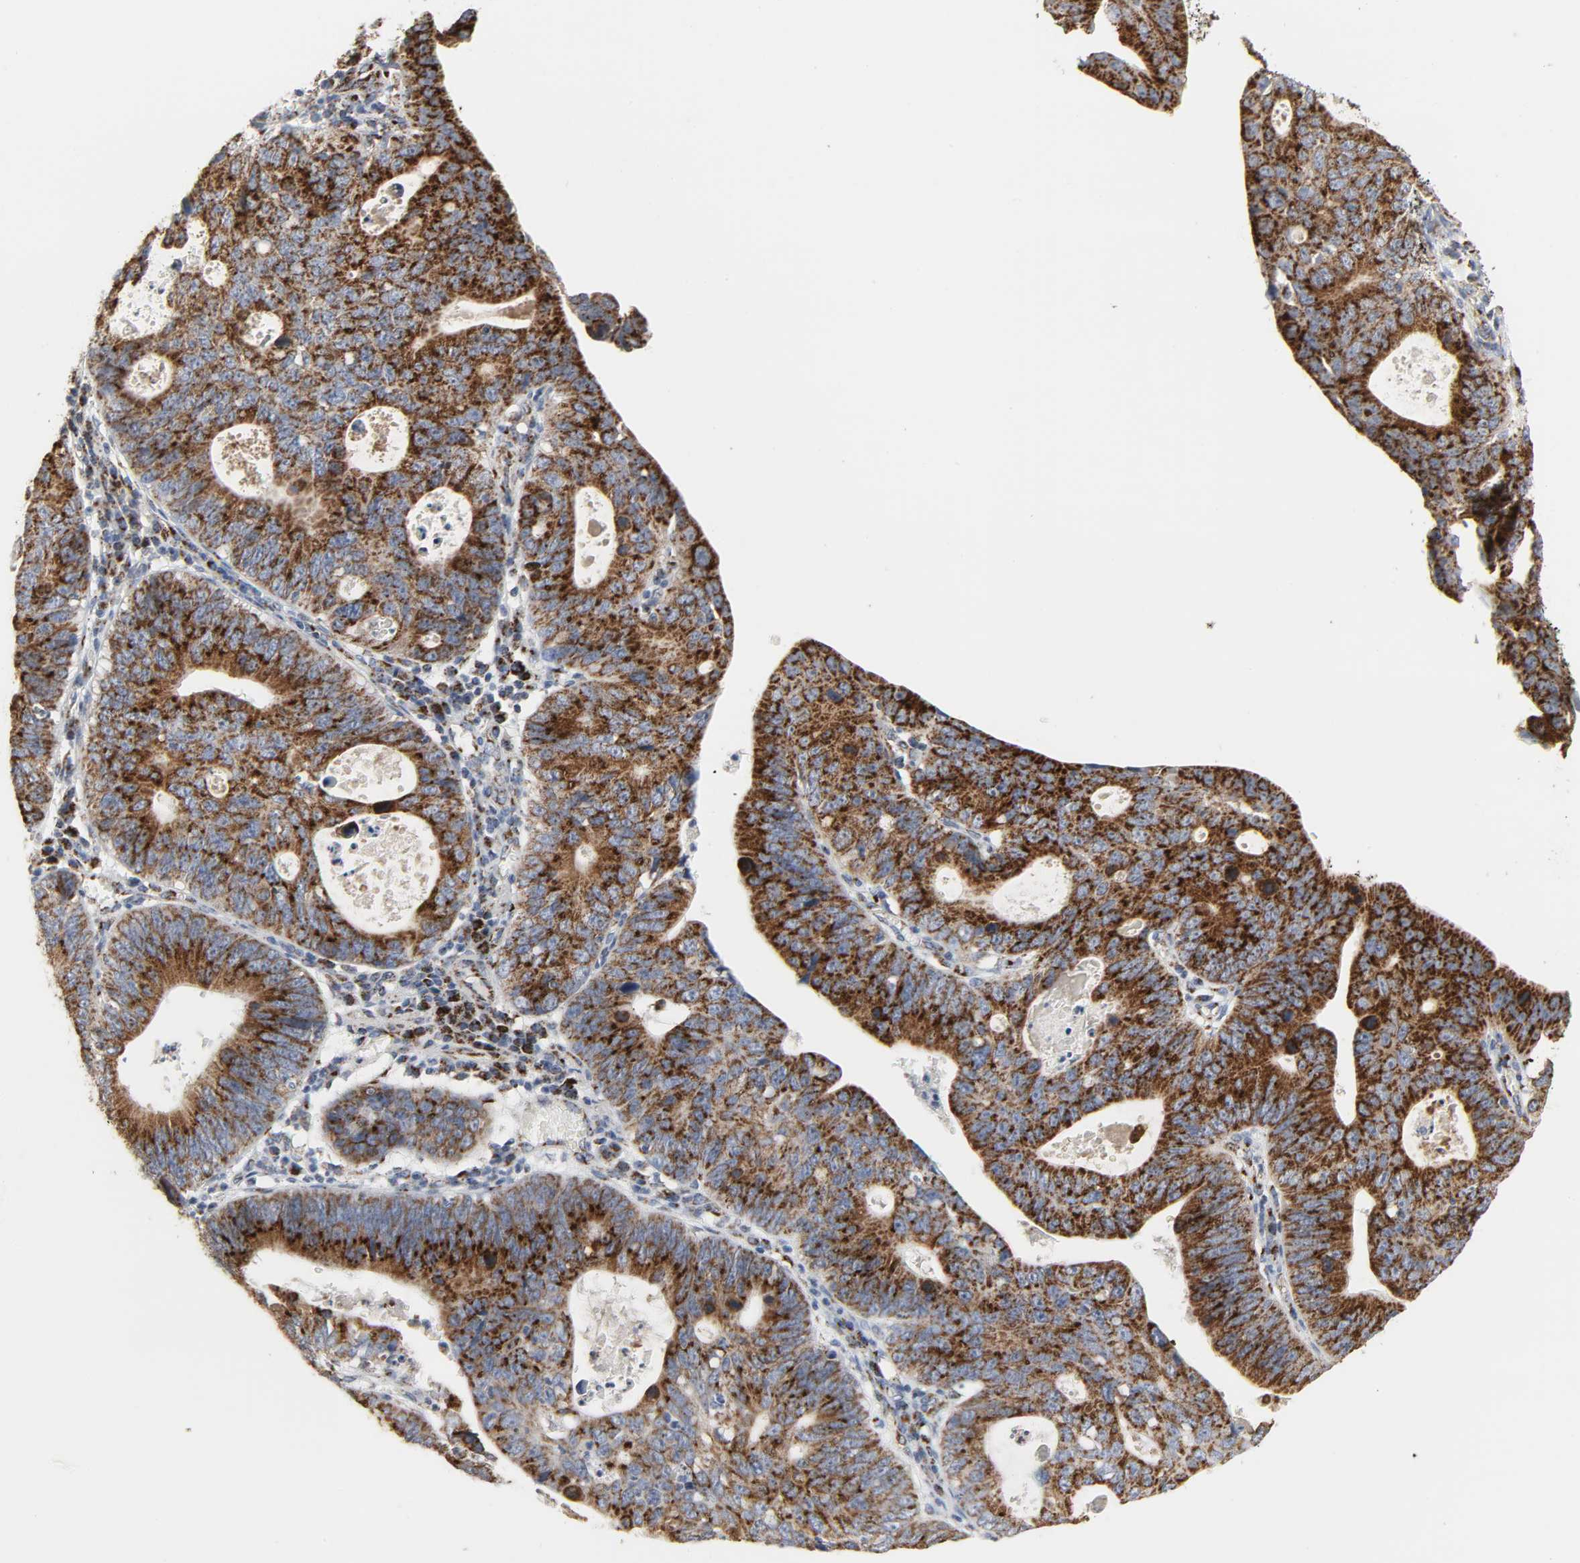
{"staining": {"intensity": "strong", "quantity": ">75%", "location": "cytoplasmic/membranous"}, "tissue": "stomach cancer", "cell_type": "Tumor cells", "image_type": "cancer", "snomed": [{"axis": "morphology", "description": "Adenocarcinoma, NOS"}, {"axis": "topography", "description": "Stomach"}], "caption": "A histopathology image of human stomach adenocarcinoma stained for a protein demonstrates strong cytoplasmic/membranous brown staining in tumor cells. (DAB = brown stain, brightfield microscopy at high magnification).", "gene": "ACAT1", "patient": {"sex": "male", "age": 59}}